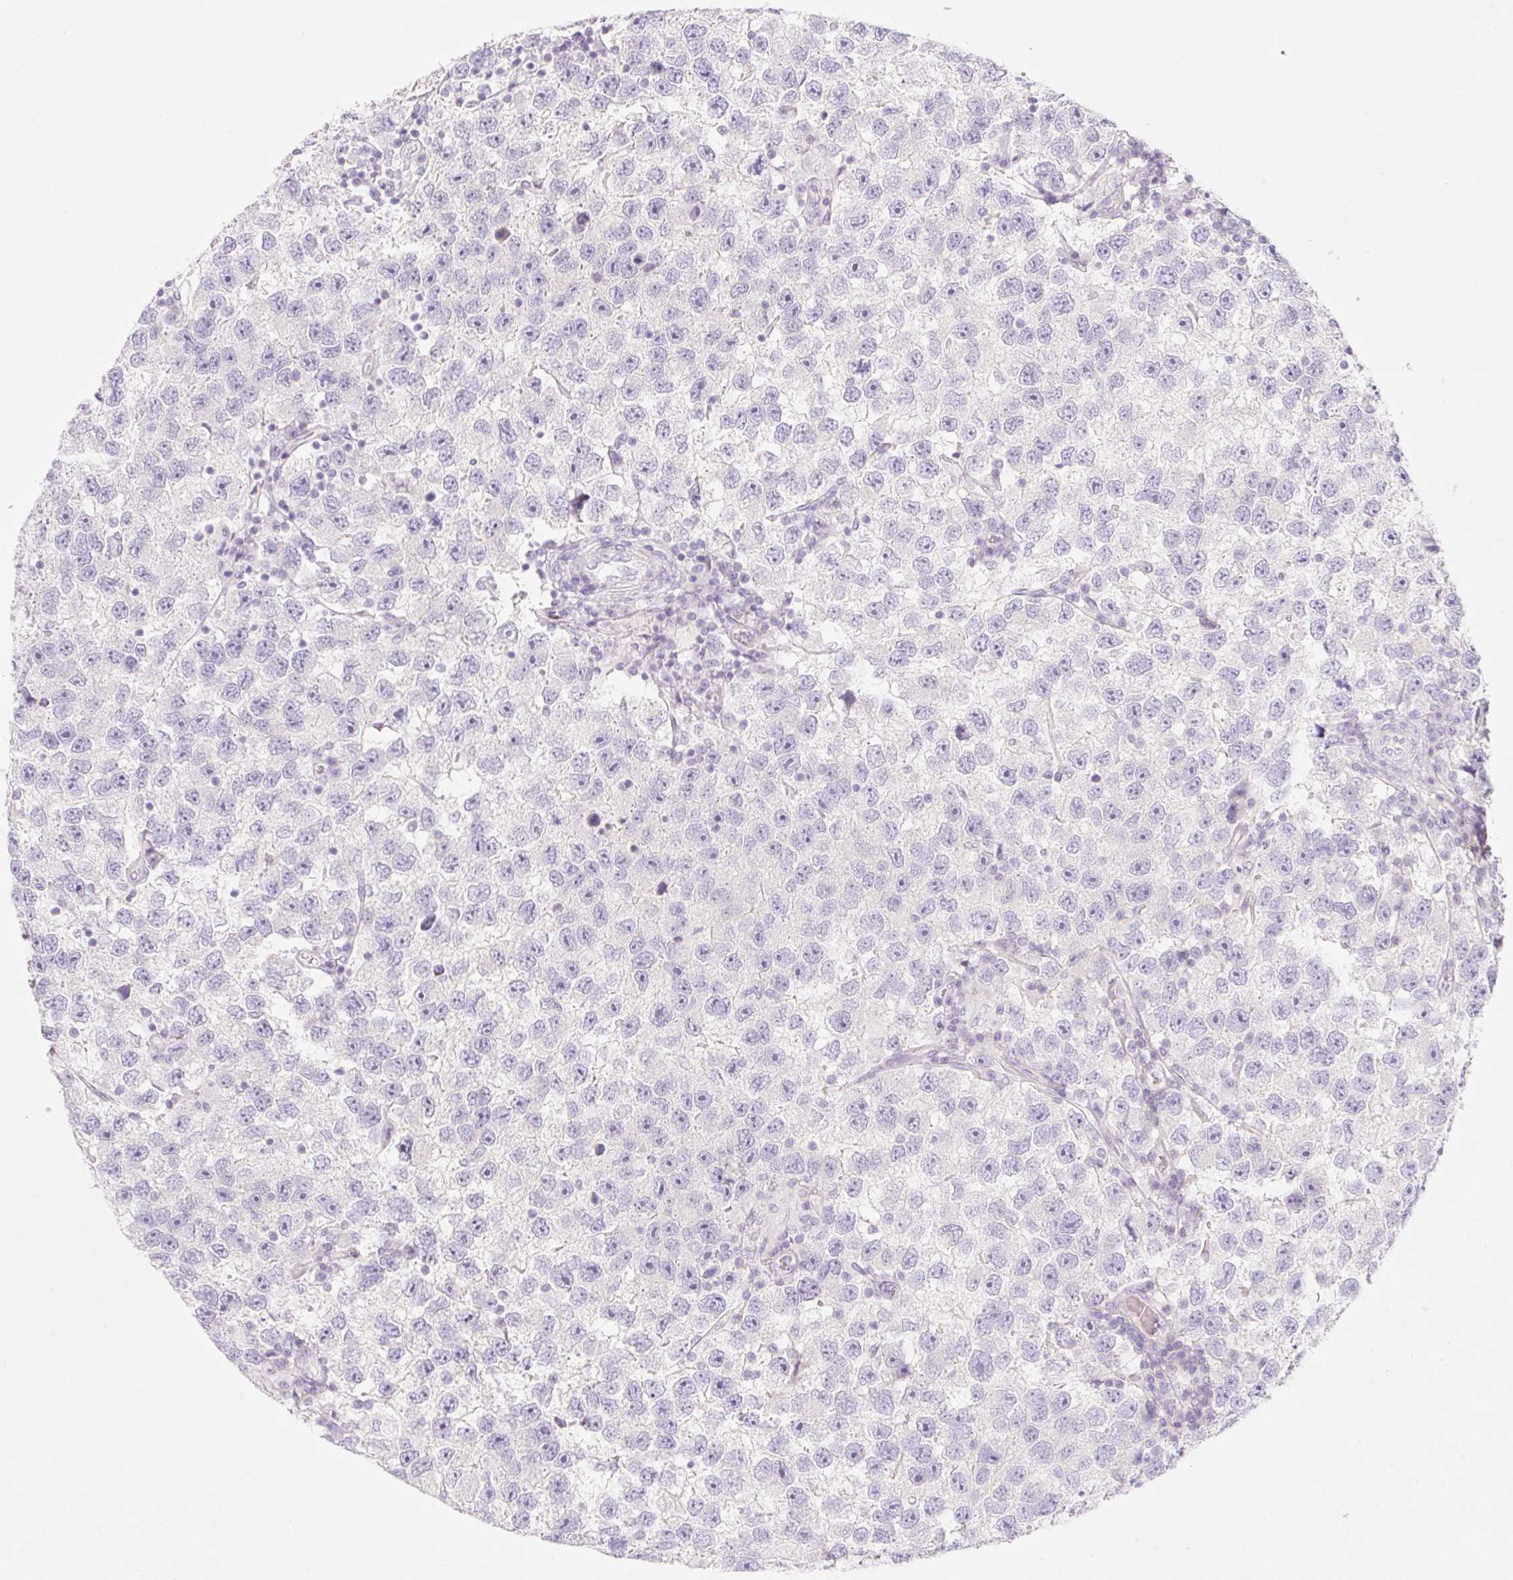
{"staining": {"intensity": "negative", "quantity": "none", "location": "none"}, "tissue": "testis cancer", "cell_type": "Tumor cells", "image_type": "cancer", "snomed": [{"axis": "morphology", "description": "Seminoma, NOS"}, {"axis": "topography", "description": "Testis"}], "caption": "Immunohistochemical staining of human testis cancer displays no significant expression in tumor cells.", "gene": "LYVE1", "patient": {"sex": "male", "age": 26}}